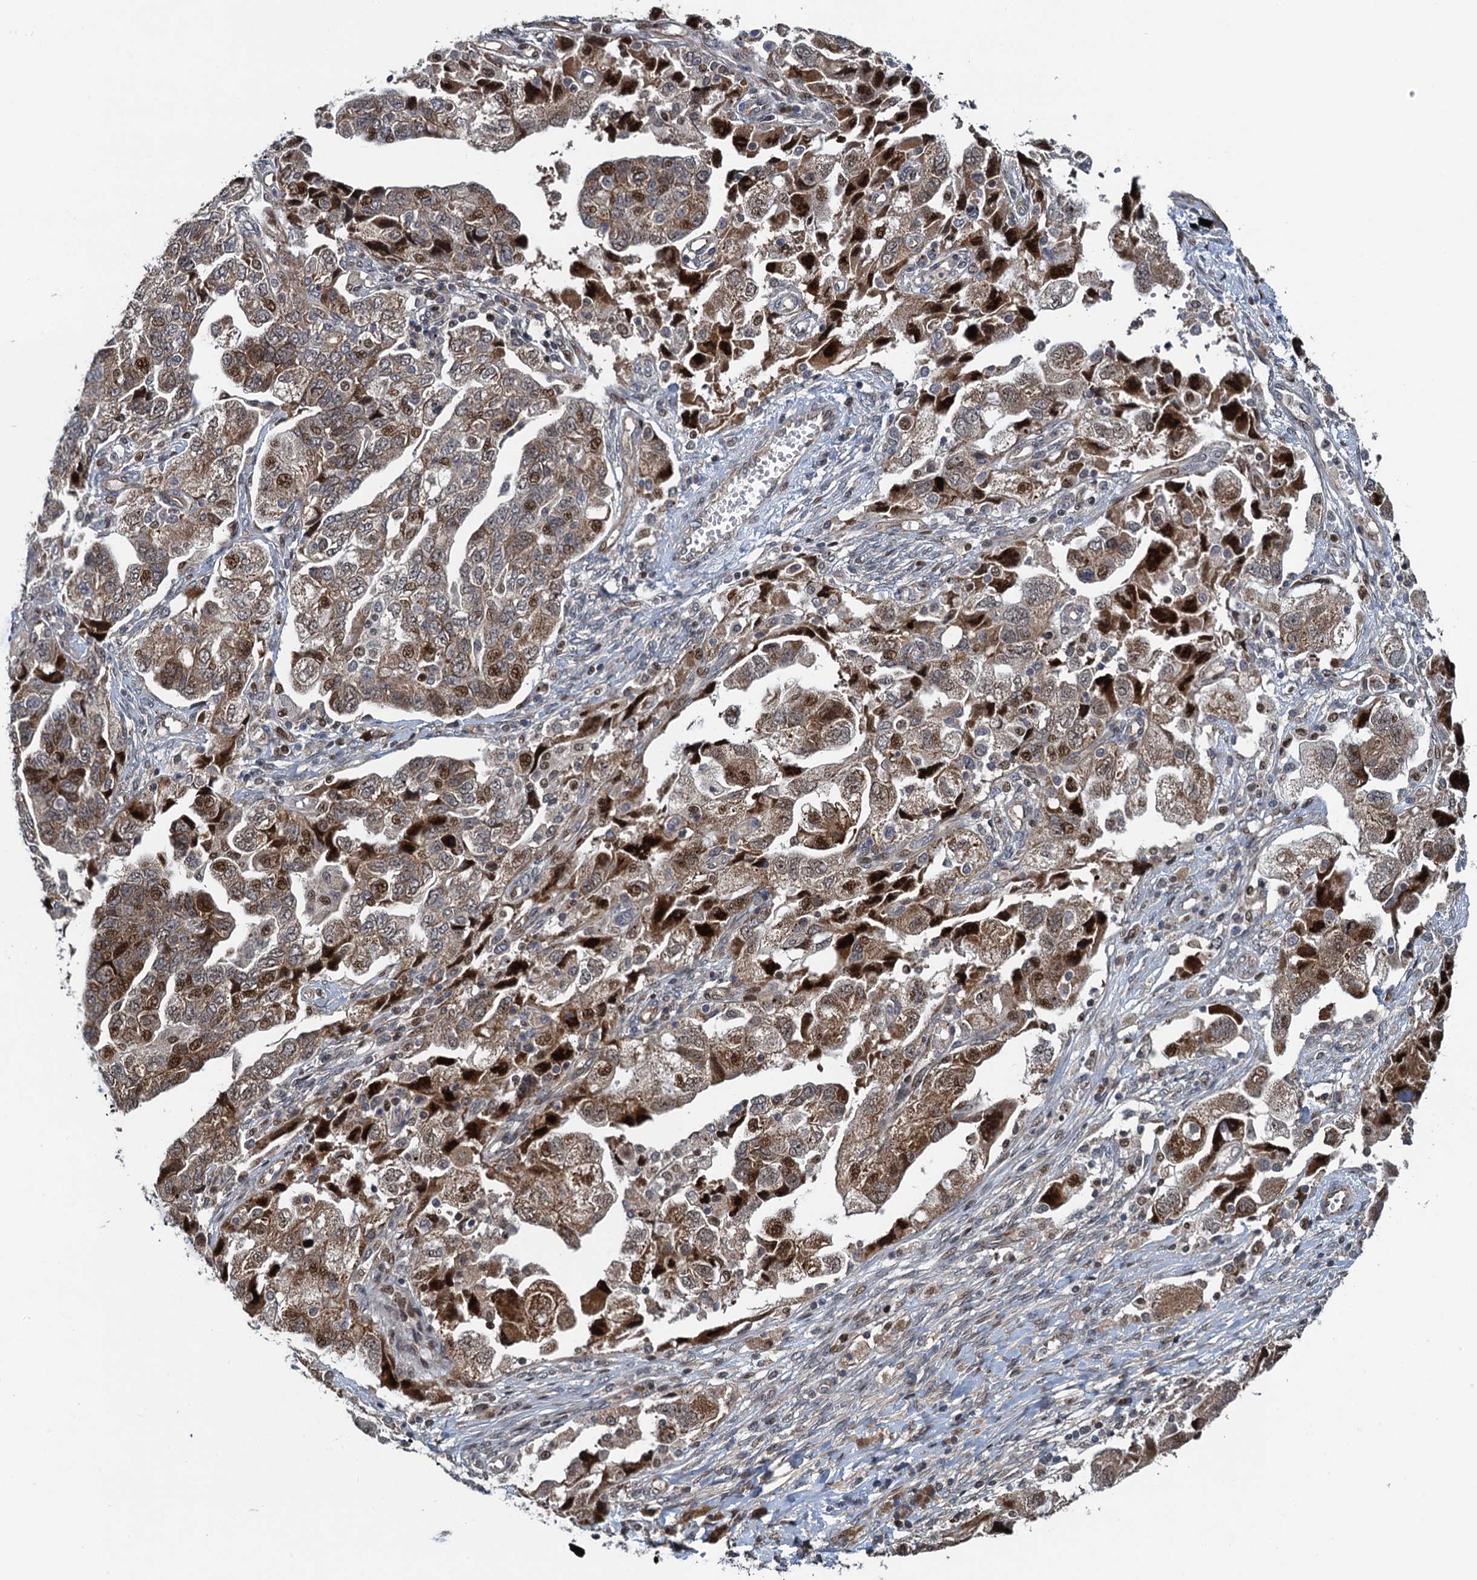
{"staining": {"intensity": "moderate", "quantity": ">75%", "location": "cytoplasmic/membranous,nuclear"}, "tissue": "ovarian cancer", "cell_type": "Tumor cells", "image_type": "cancer", "snomed": [{"axis": "morphology", "description": "Carcinoma, NOS"}, {"axis": "morphology", "description": "Cystadenocarcinoma, serous, NOS"}, {"axis": "topography", "description": "Ovary"}], "caption": "DAB (3,3'-diaminobenzidine) immunohistochemical staining of ovarian cancer displays moderate cytoplasmic/membranous and nuclear protein positivity in approximately >75% of tumor cells. (Stains: DAB (3,3'-diaminobenzidine) in brown, nuclei in blue, Microscopy: brightfield microscopy at high magnification).", "gene": "ATOSA", "patient": {"sex": "female", "age": 69}}